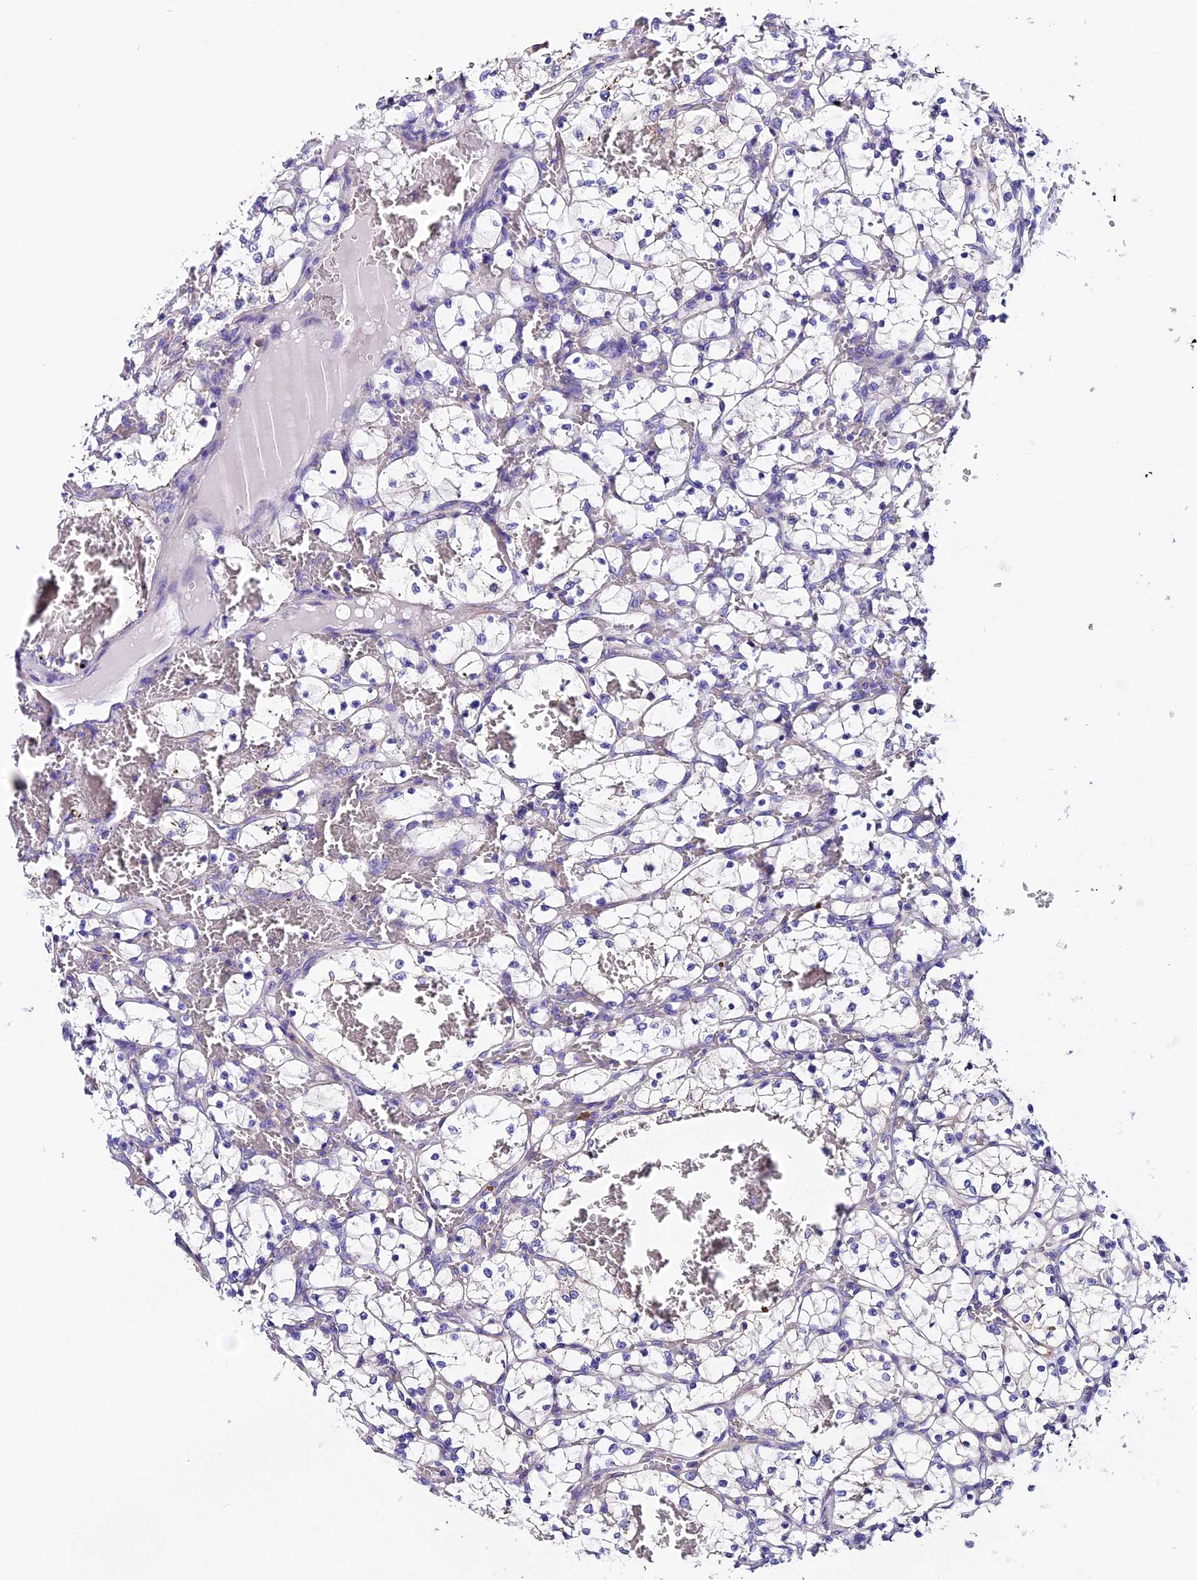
{"staining": {"intensity": "negative", "quantity": "none", "location": "none"}, "tissue": "renal cancer", "cell_type": "Tumor cells", "image_type": "cancer", "snomed": [{"axis": "morphology", "description": "Adenocarcinoma, NOS"}, {"axis": "topography", "description": "Kidney"}], "caption": "This is an IHC micrograph of human adenocarcinoma (renal). There is no positivity in tumor cells.", "gene": "COMTD1", "patient": {"sex": "female", "age": 69}}